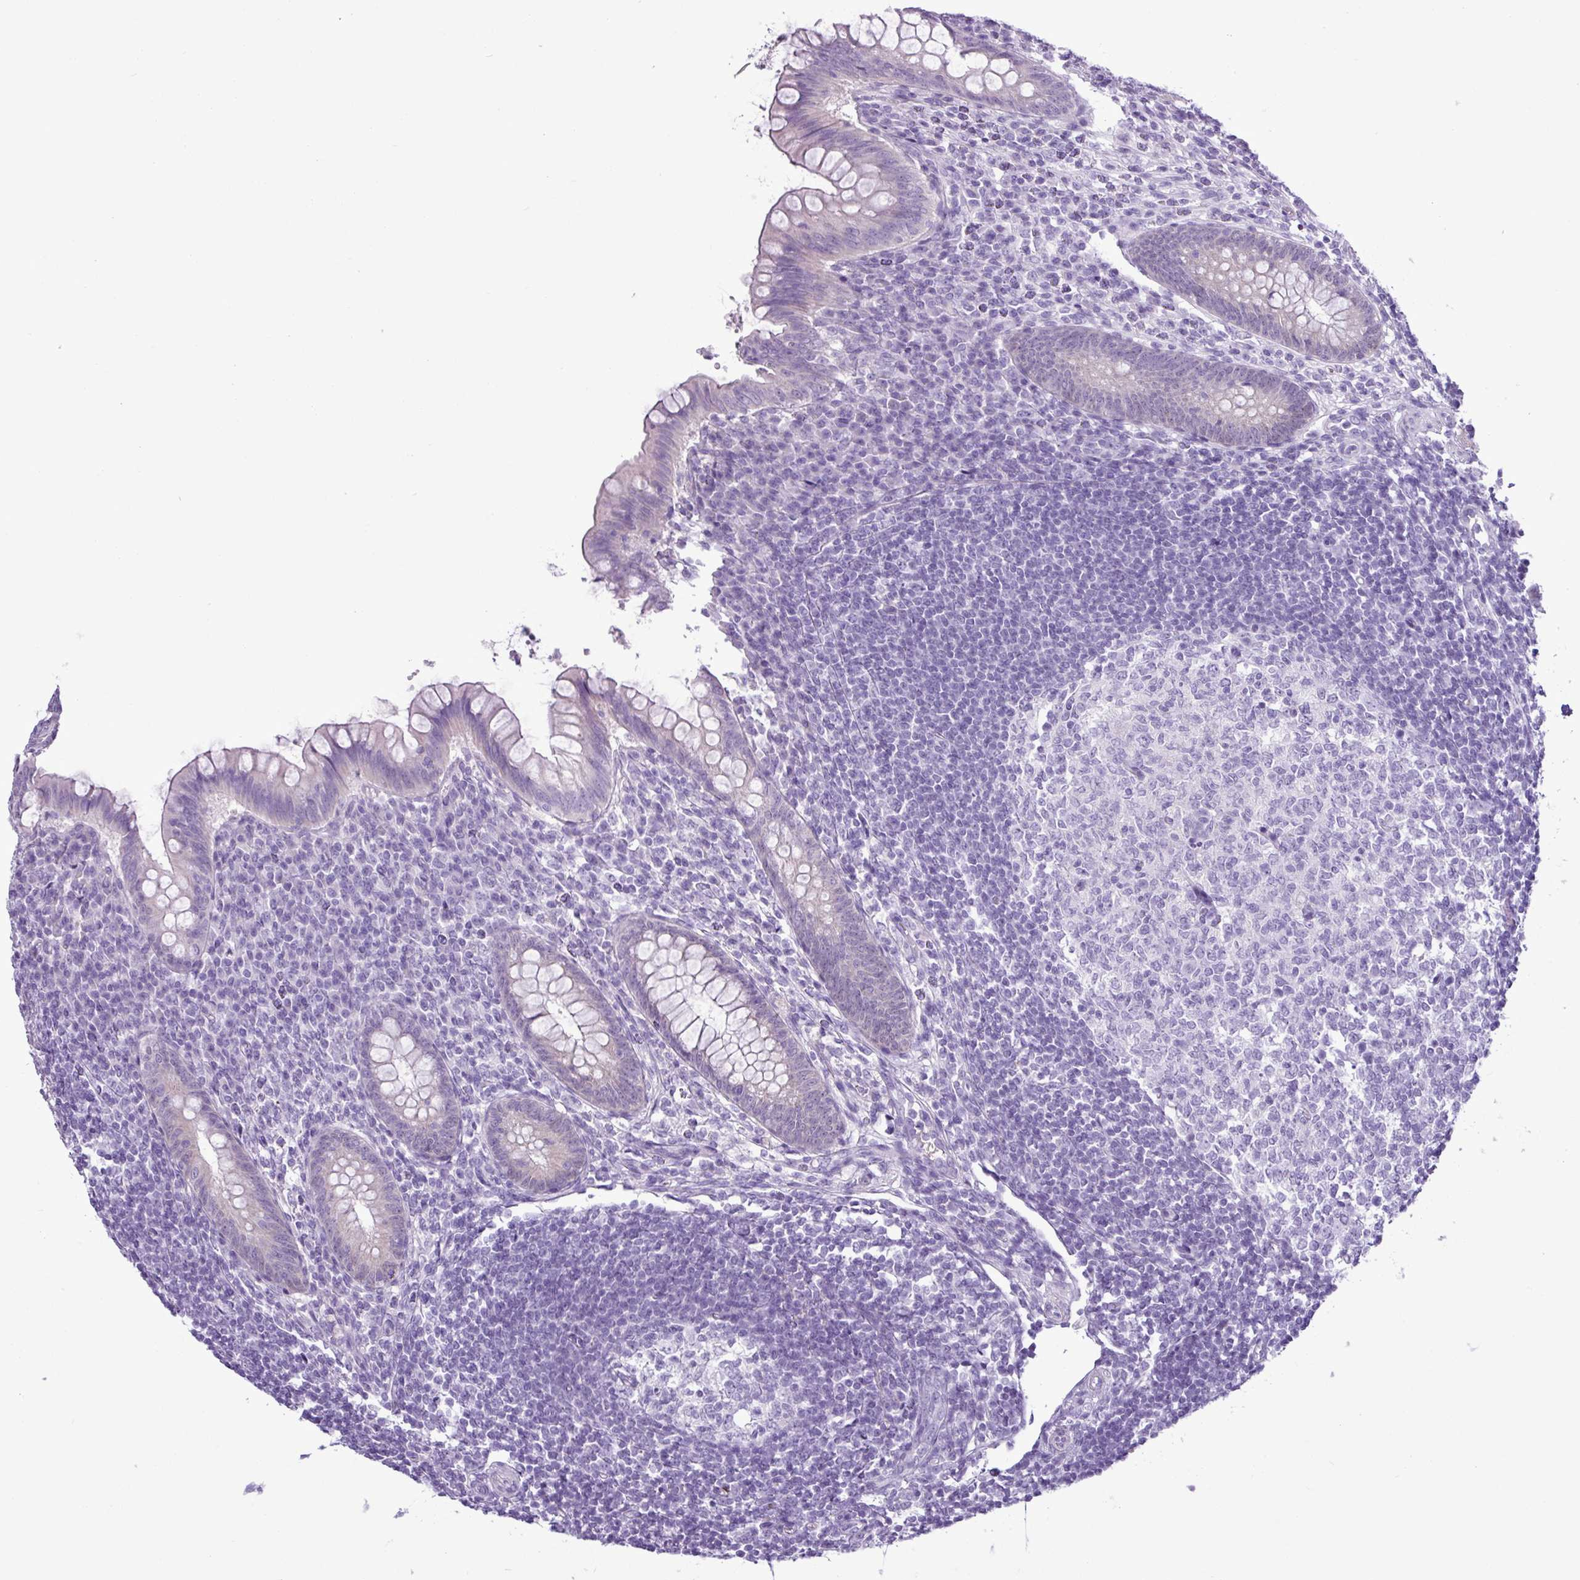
{"staining": {"intensity": "negative", "quantity": "none", "location": "none"}, "tissue": "appendix", "cell_type": "Glandular cells", "image_type": "normal", "snomed": [{"axis": "morphology", "description": "Normal tissue, NOS"}, {"axis": "topography", "description": "Appendix"}], "caption": "Immunohistochemistry (IHC) of benign appendix reveals no staining in glandular cells.", "gene": "ALDH3A1", "patient": {"sex": "female", "age": 33}}